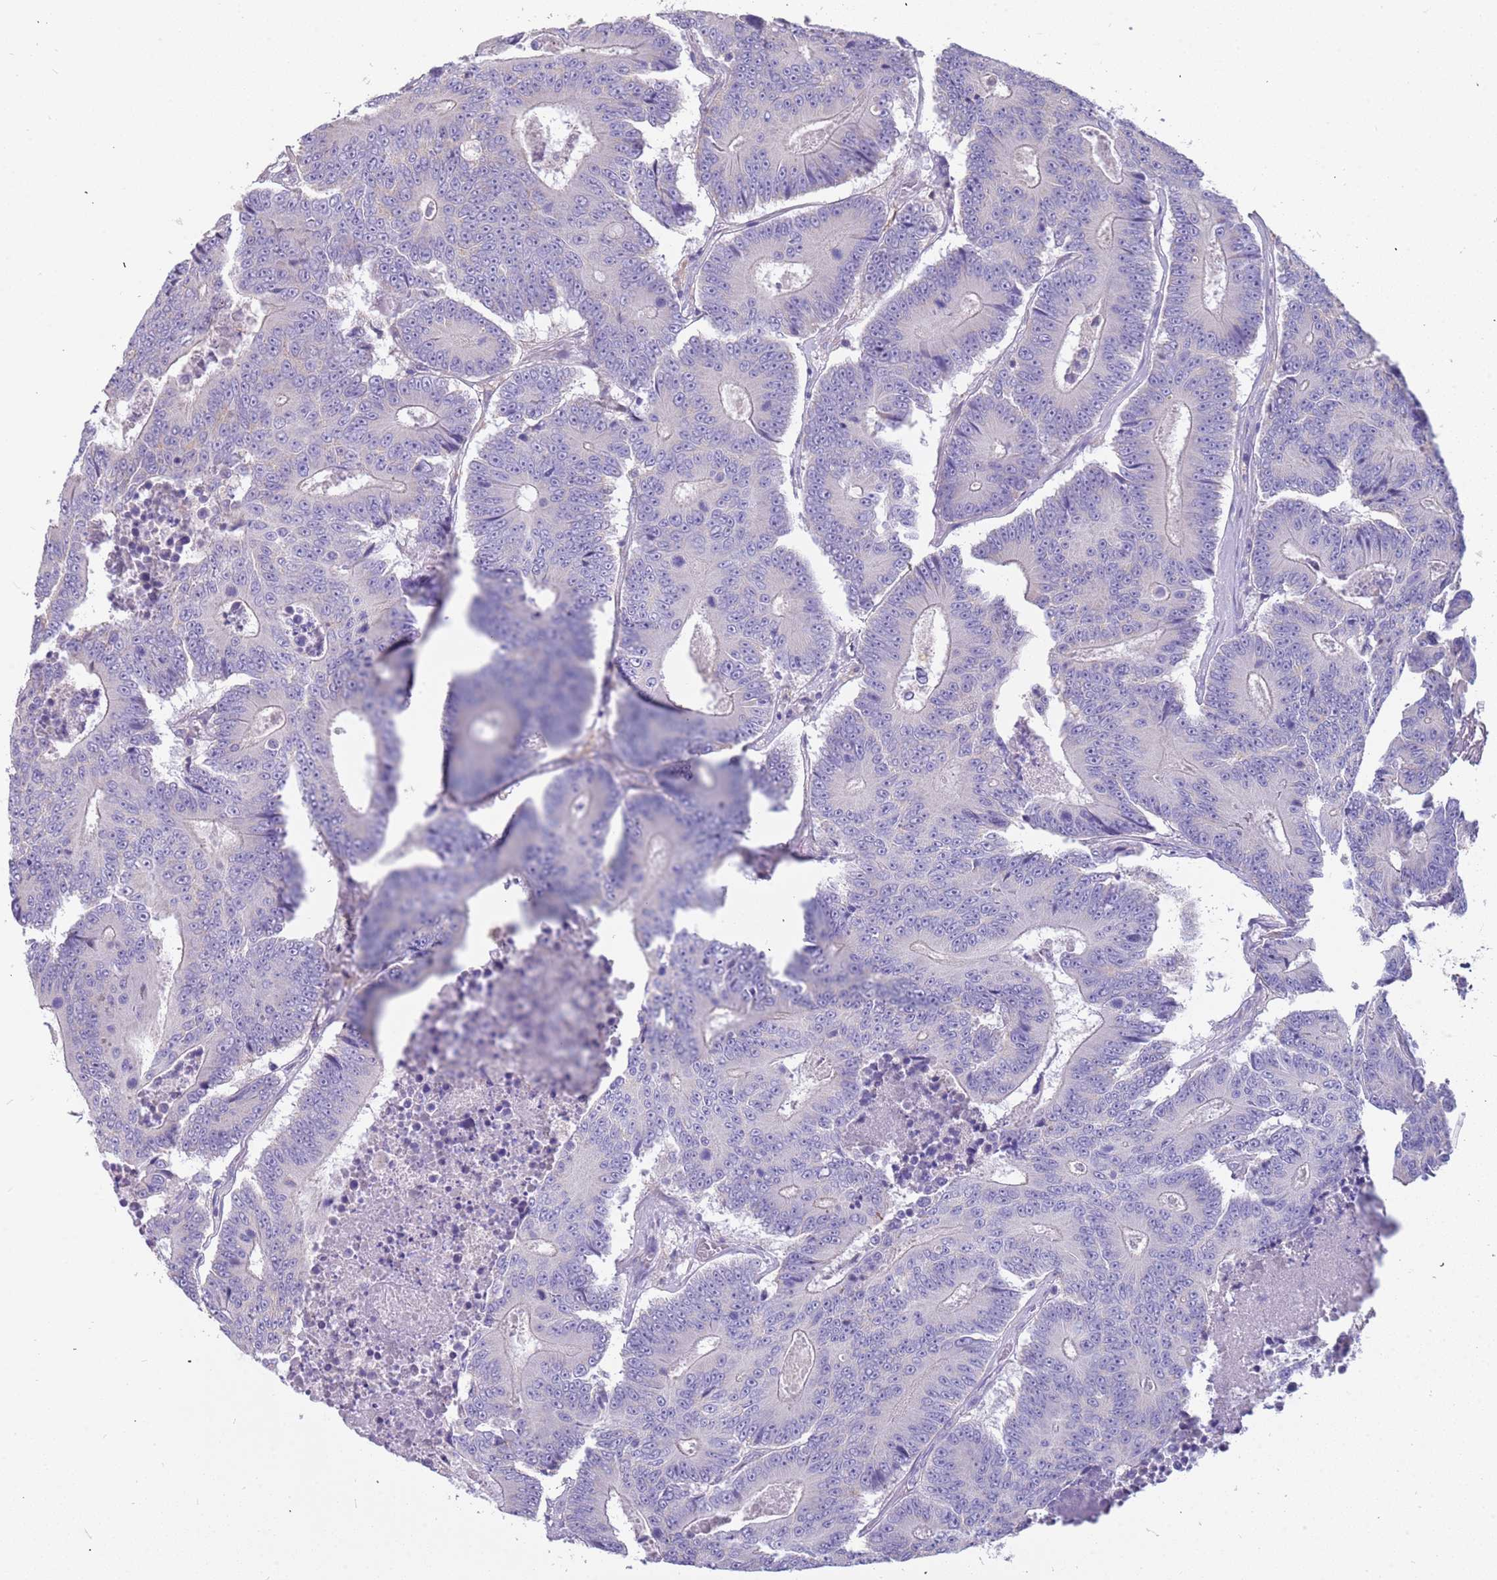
{"staining": {"intensity": "negative", "quantity": "none", "location": "none"}, "tissue": "colorectal cancer", "cell_type": "Tumor cells", "image_type": "cancer", "snomed": [{"axis": "morphology", "description": "Adenocarcinoma, NOS"}, {"axis": "topography", "description": "Colon"}], "caption": "The photomicrograph shows no staining of tumor cells in colorectal cancer (adenocarcinoma).", "gene": "RHCG", "patient": {"sex": "male", "age": 83}}